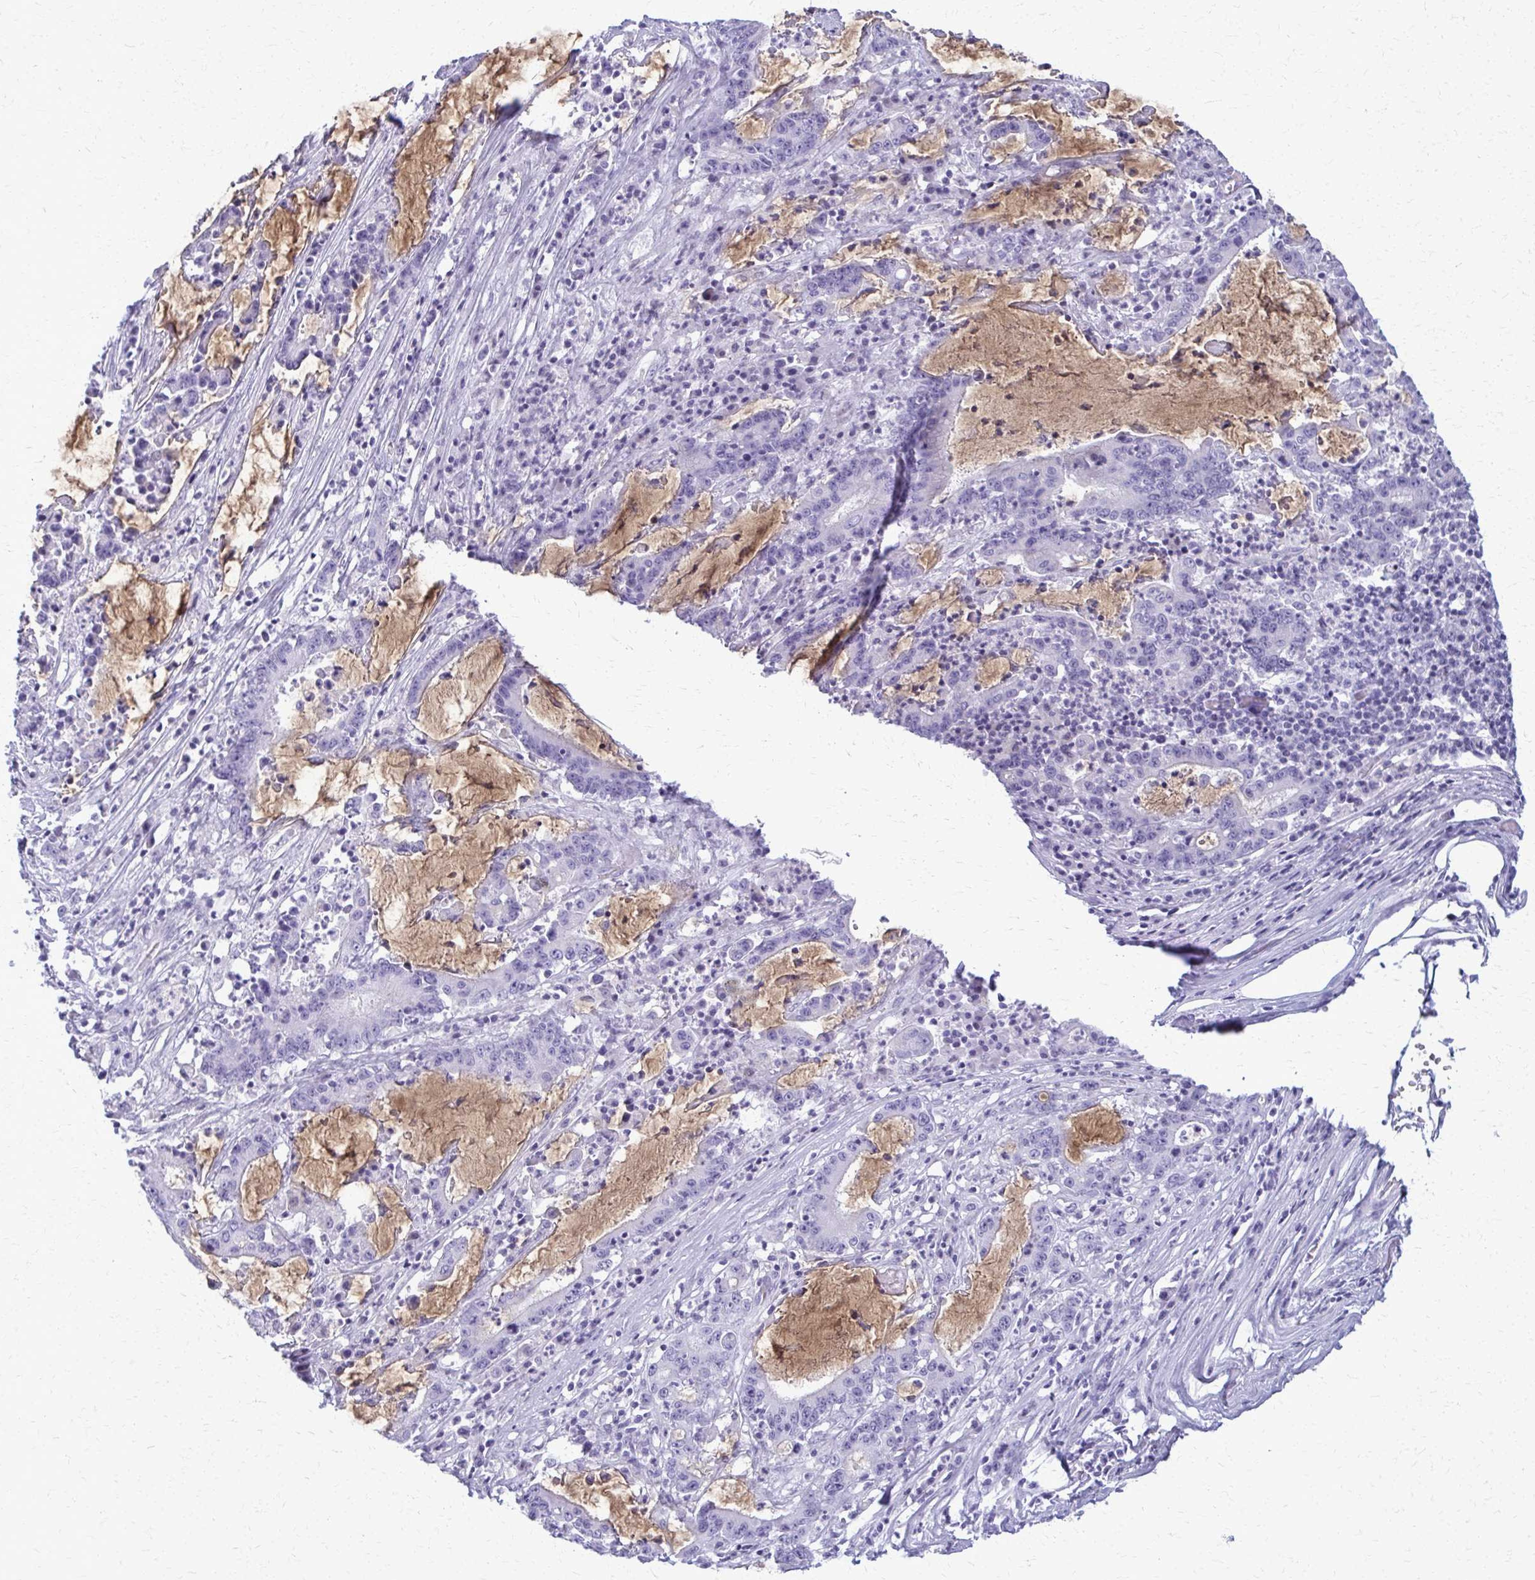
{"staining": {"intensity": "negative", "quantity": "none", "location": "none"}, "tissue": "stomach cancer", "cell_type": "Tumor cells", "image_type": "cancer", "snomed": [{"axis": "morphology", "description": "Adenocarcinoma, NOS"}, {"axis": "topography", "description": "Stomach, upper"}], "caption": "Protein analysis of stomach cancer demonstrates no significant expression in tumor cells.", "gene": "ACSM2B", "patient": {"sex": "male", "age": 68}}